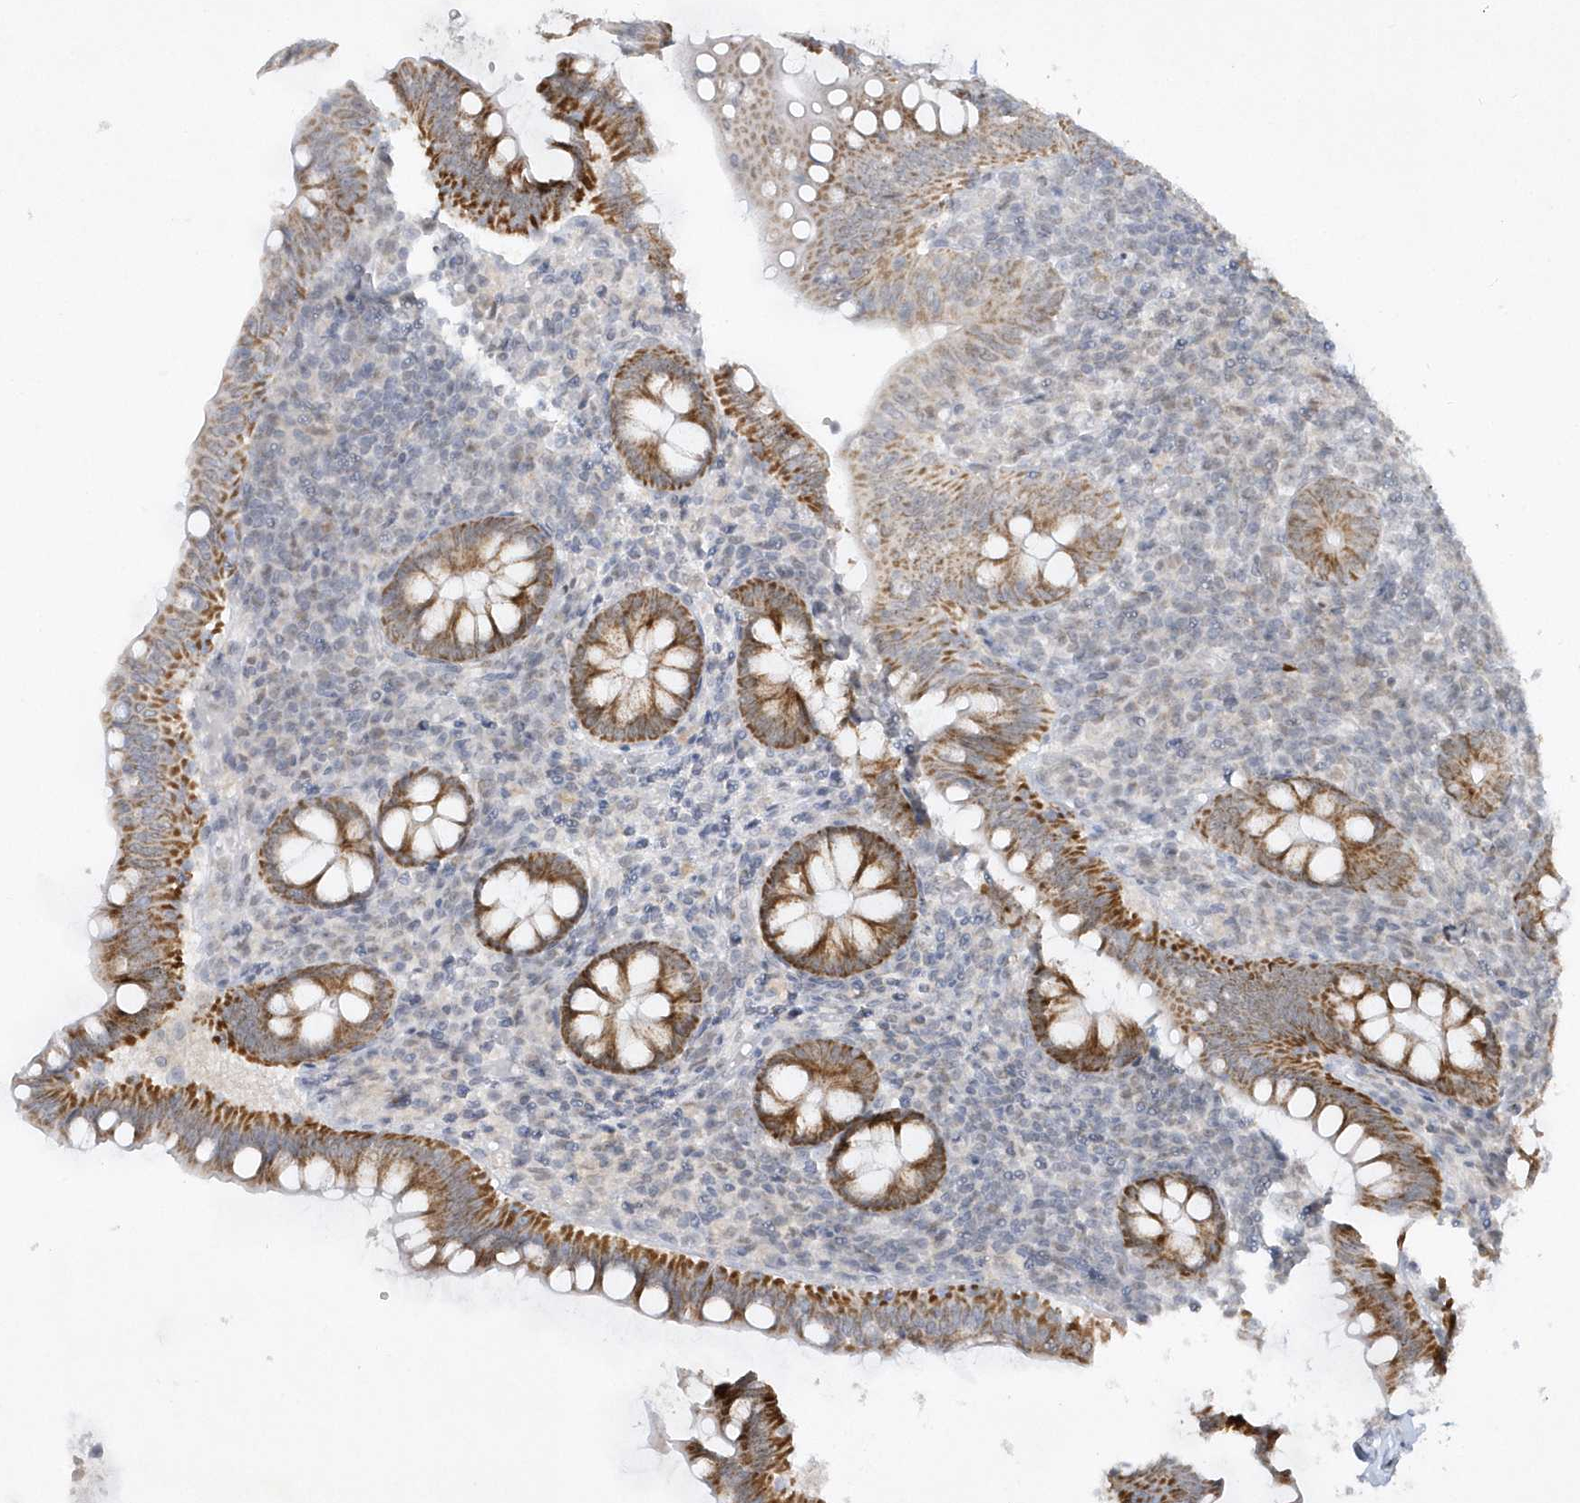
{"staining": {"intensity": "strong", "quantity": ">75%", "location": "cytoplasmic/membranous"}, "tissue": "appendix", "cell_type": "Glandular cells", "image_type": "normal", "snomed": [{"axis": "morphology", "description": "Normal tissue, NOS"}, {"axis": "topography", "description": "Appendix"}], "caption": "Protein expression by IHC demonstrates strong cytoplasmic/membranous positivity in about >75% of glandular cells in benign appendix.", "gene": "CPSF3", "patient": {"sex": "male", "age": 14}}